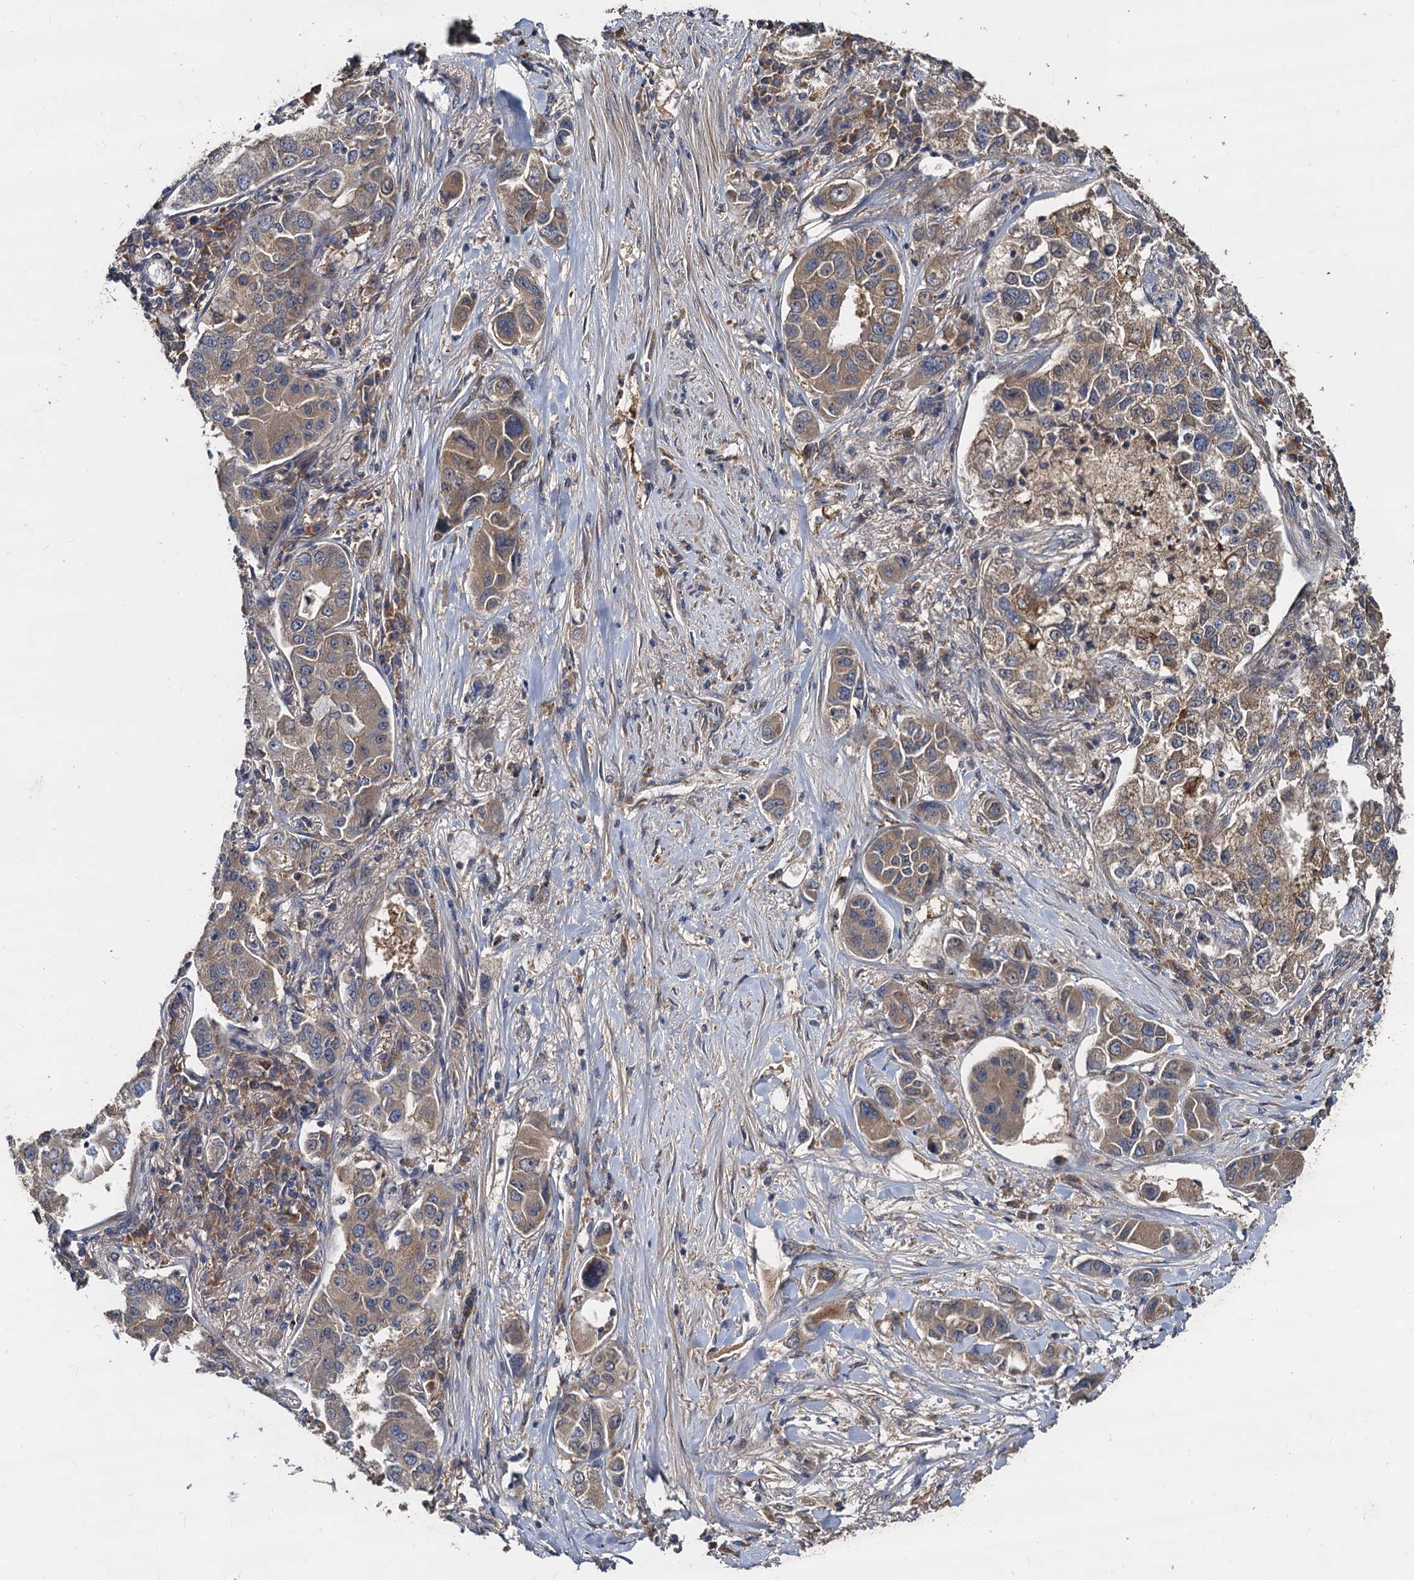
{"staining": {"intensity": "moderate", "quantity": ">75%", "location": "cytoplasmic/membranous"}, "tissue": "lung cancer", "cell_type": "Tumor cells", "image_type": "cancer", "snomed": [{"axis": "morphology", "description": "Adenocarcinoma, NOS"}, {"axis": "topography", "description": "Lung"}], "caption": "Protein staining demonstrates moderate cytoplasmic/membranous expression in about >75% of tumor cells in lung cancer (adenocarcinoma).", "gene": "CCDC184", "patient": {"sex": "male", "age": 49}}